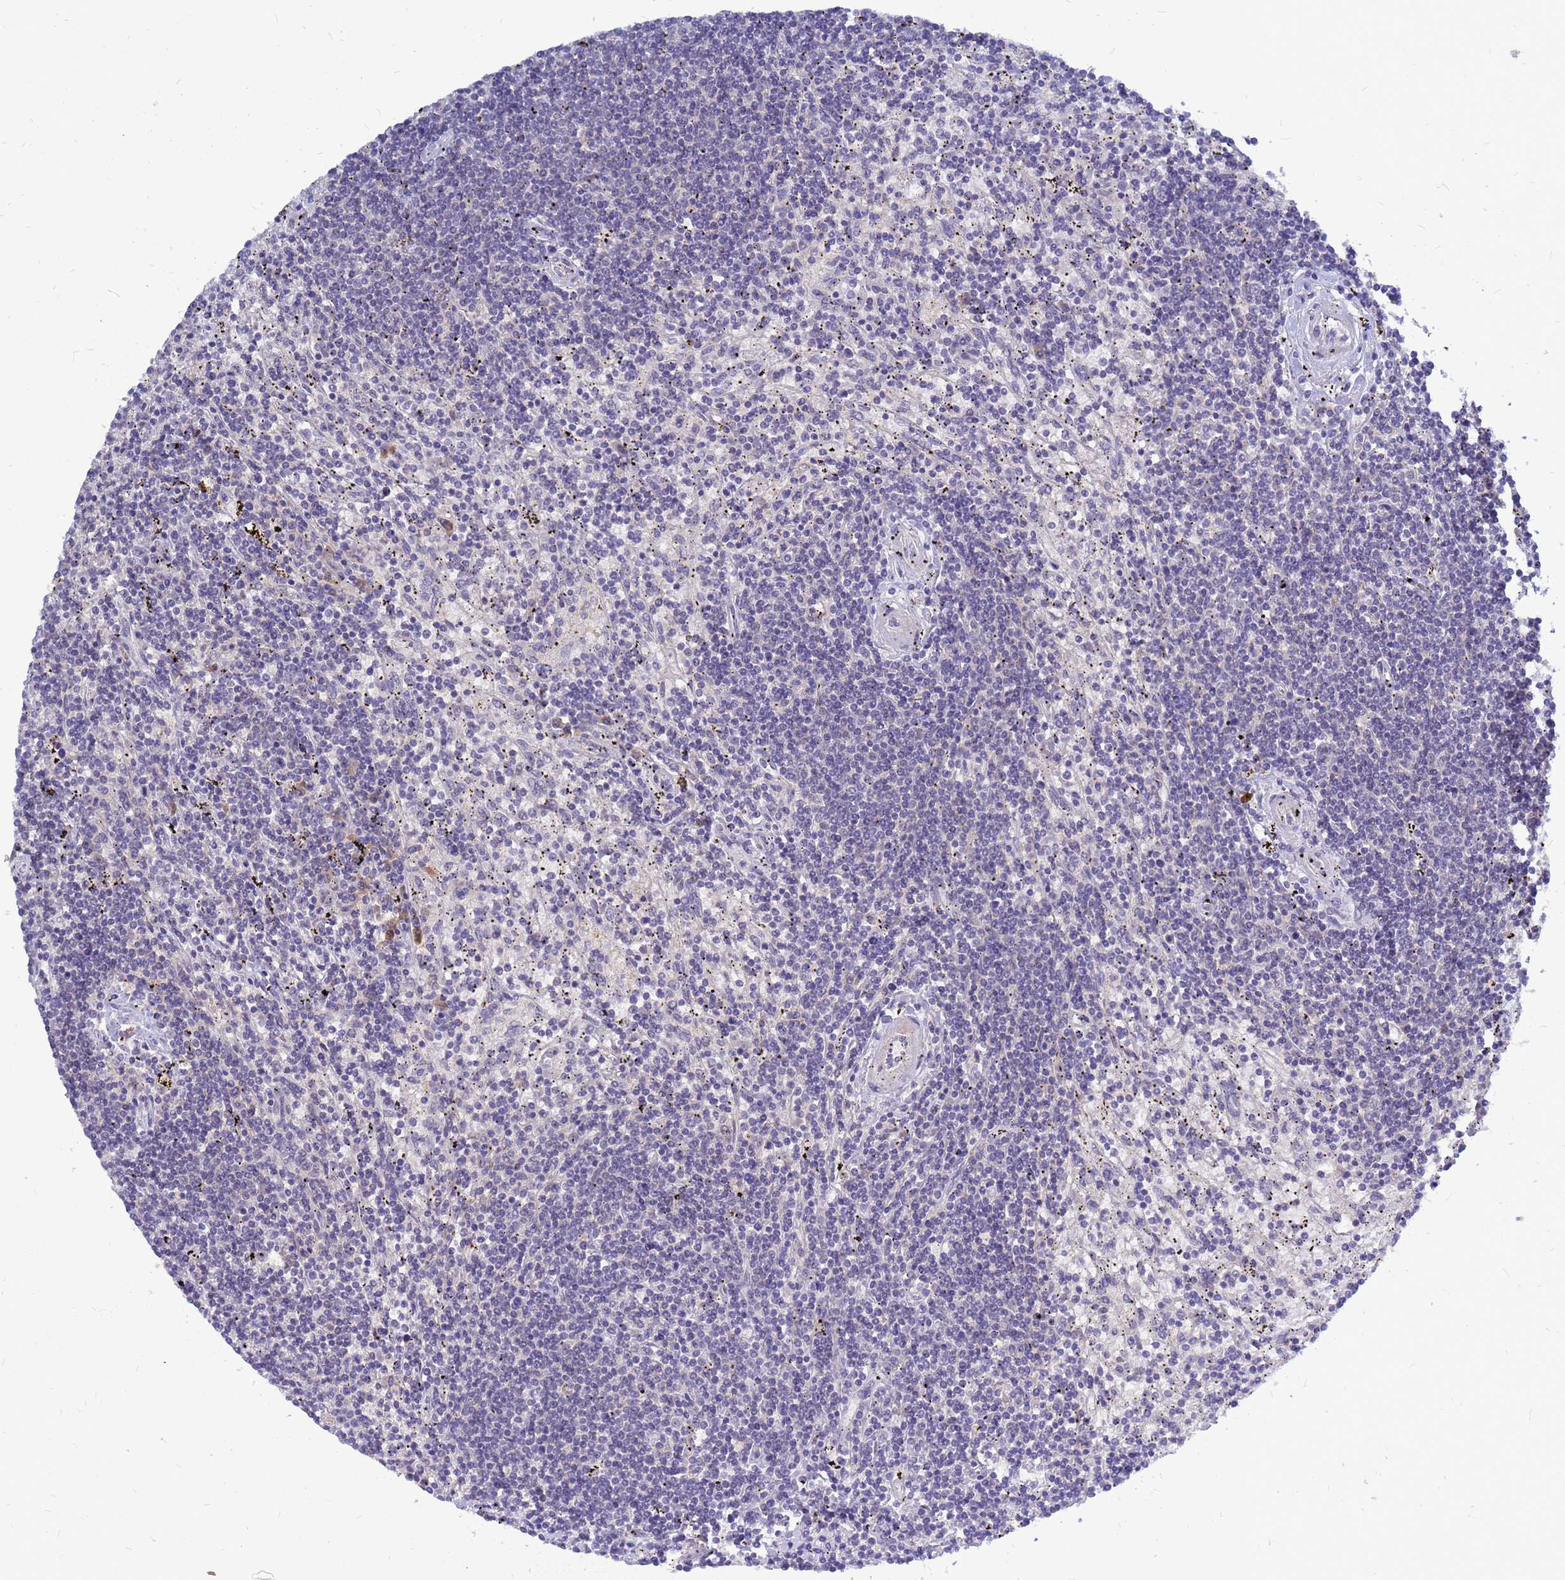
{"staining": {"intensity": "negative", "quantity": "none", "location": "none"}, "tissue": "lymphoma", "cell_type": "Tumor cells", "image_type": "cancer", "snomed": [{"axis": "morphology", "description": "Malignant lymphoma, non-Hodgkin's type, Low grade"}, {"axis": "topography", "description": "Spleen"}], "caption": "Protein analysis of lymphoma demonstrates no significant positivity in tumor cells.", "gene": "SRGAP3", "patient": {"sex": "male", "age": 76}}